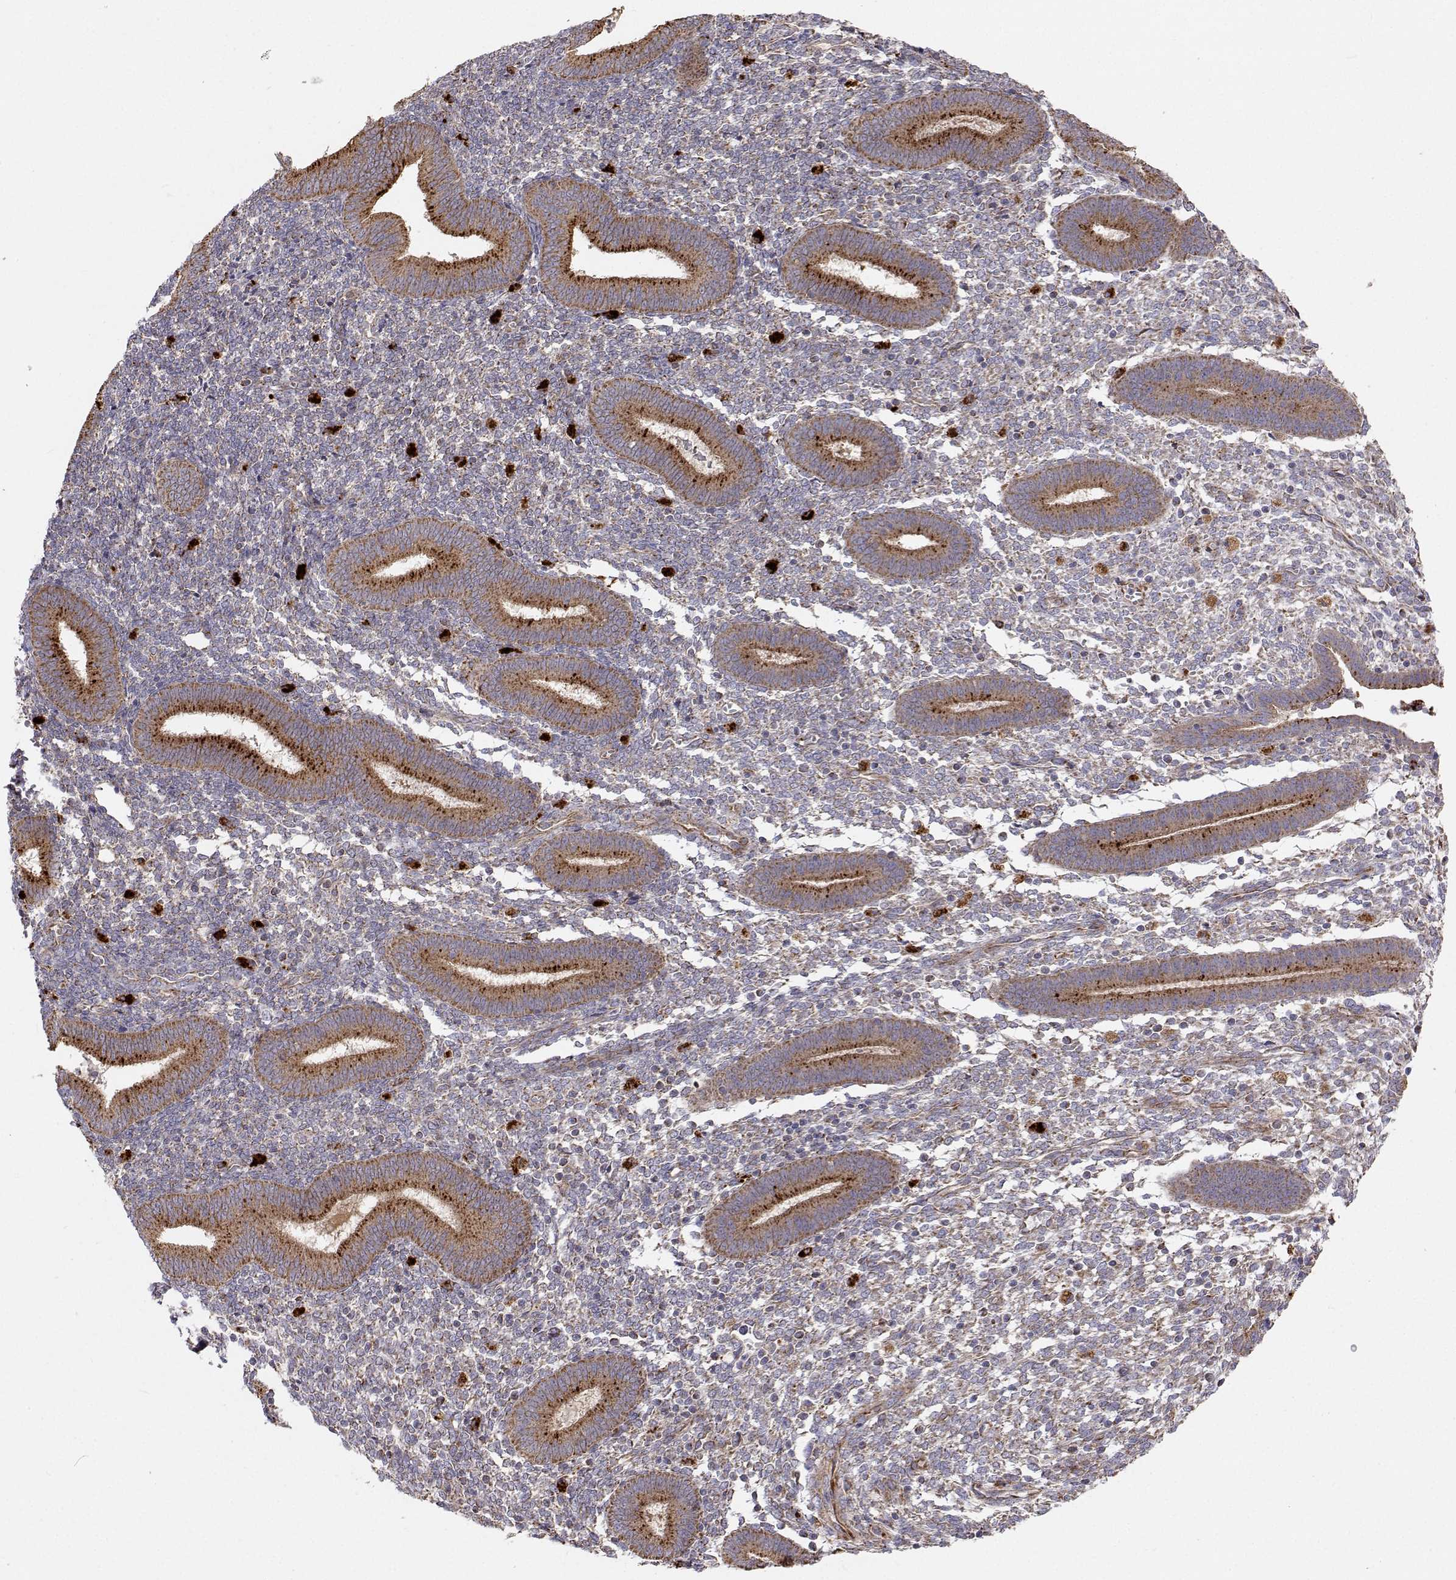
{"staining": {"intensity": "weak", "quantity": "<25%", "location": "cytoplasmic/membranous"}, "tissue": "endometrium", "cell_type": "Cells in endometrial stroma", "image_type": "normal", "snomed": [{"axis": "morphology", "description": "Normal tissue, NOS"}, {"axis": "topography", "description": "Endometrium"}], "caption": "This is an immunohistochemistry histopathology image of normal endometrium. There is no staining in cells in endometrial stroma.", "gene": "SPICE1", "patient": {"sex": "female", "age": 25}}